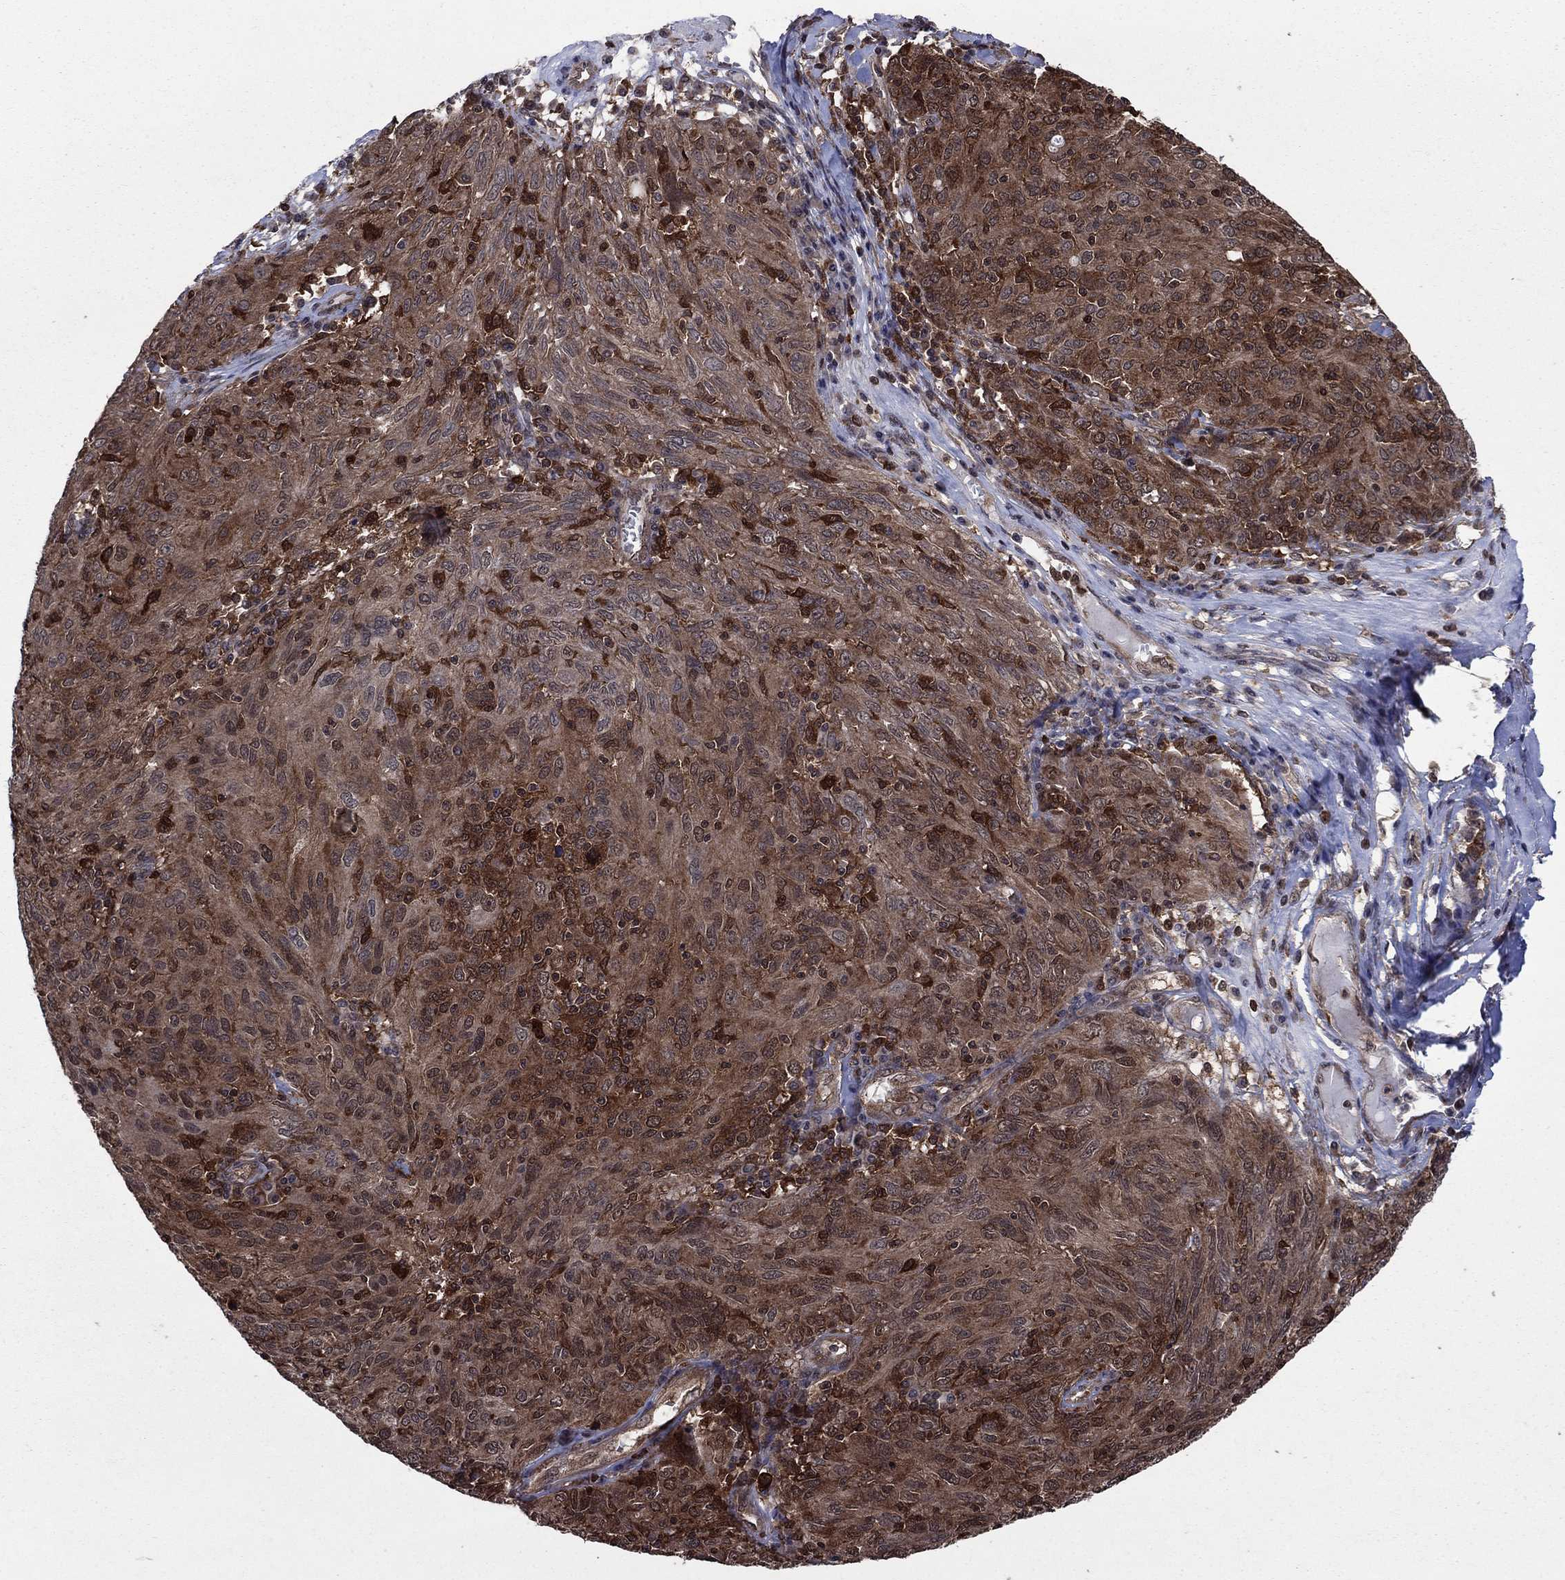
{"staining": {"intensity": "strong", "quantity": ">75%", "location": "cytoplasmic/membranous"}, "tissue": "ovarian cancer", "cell_type": "Tumor cells", "image_type": "cancer", "snomed": [{"axis": "morphology", "description": "Carcinoma, endometroid"}, {"axis": "topography", "description": "Ovary"}], "caption": "Endometroid carcinoma (ovarian) stained with a protein marker exhibits strong staining in tumor cells.", "gene": "CACYBP", "patient": {"sex": "female", "age": 50}}